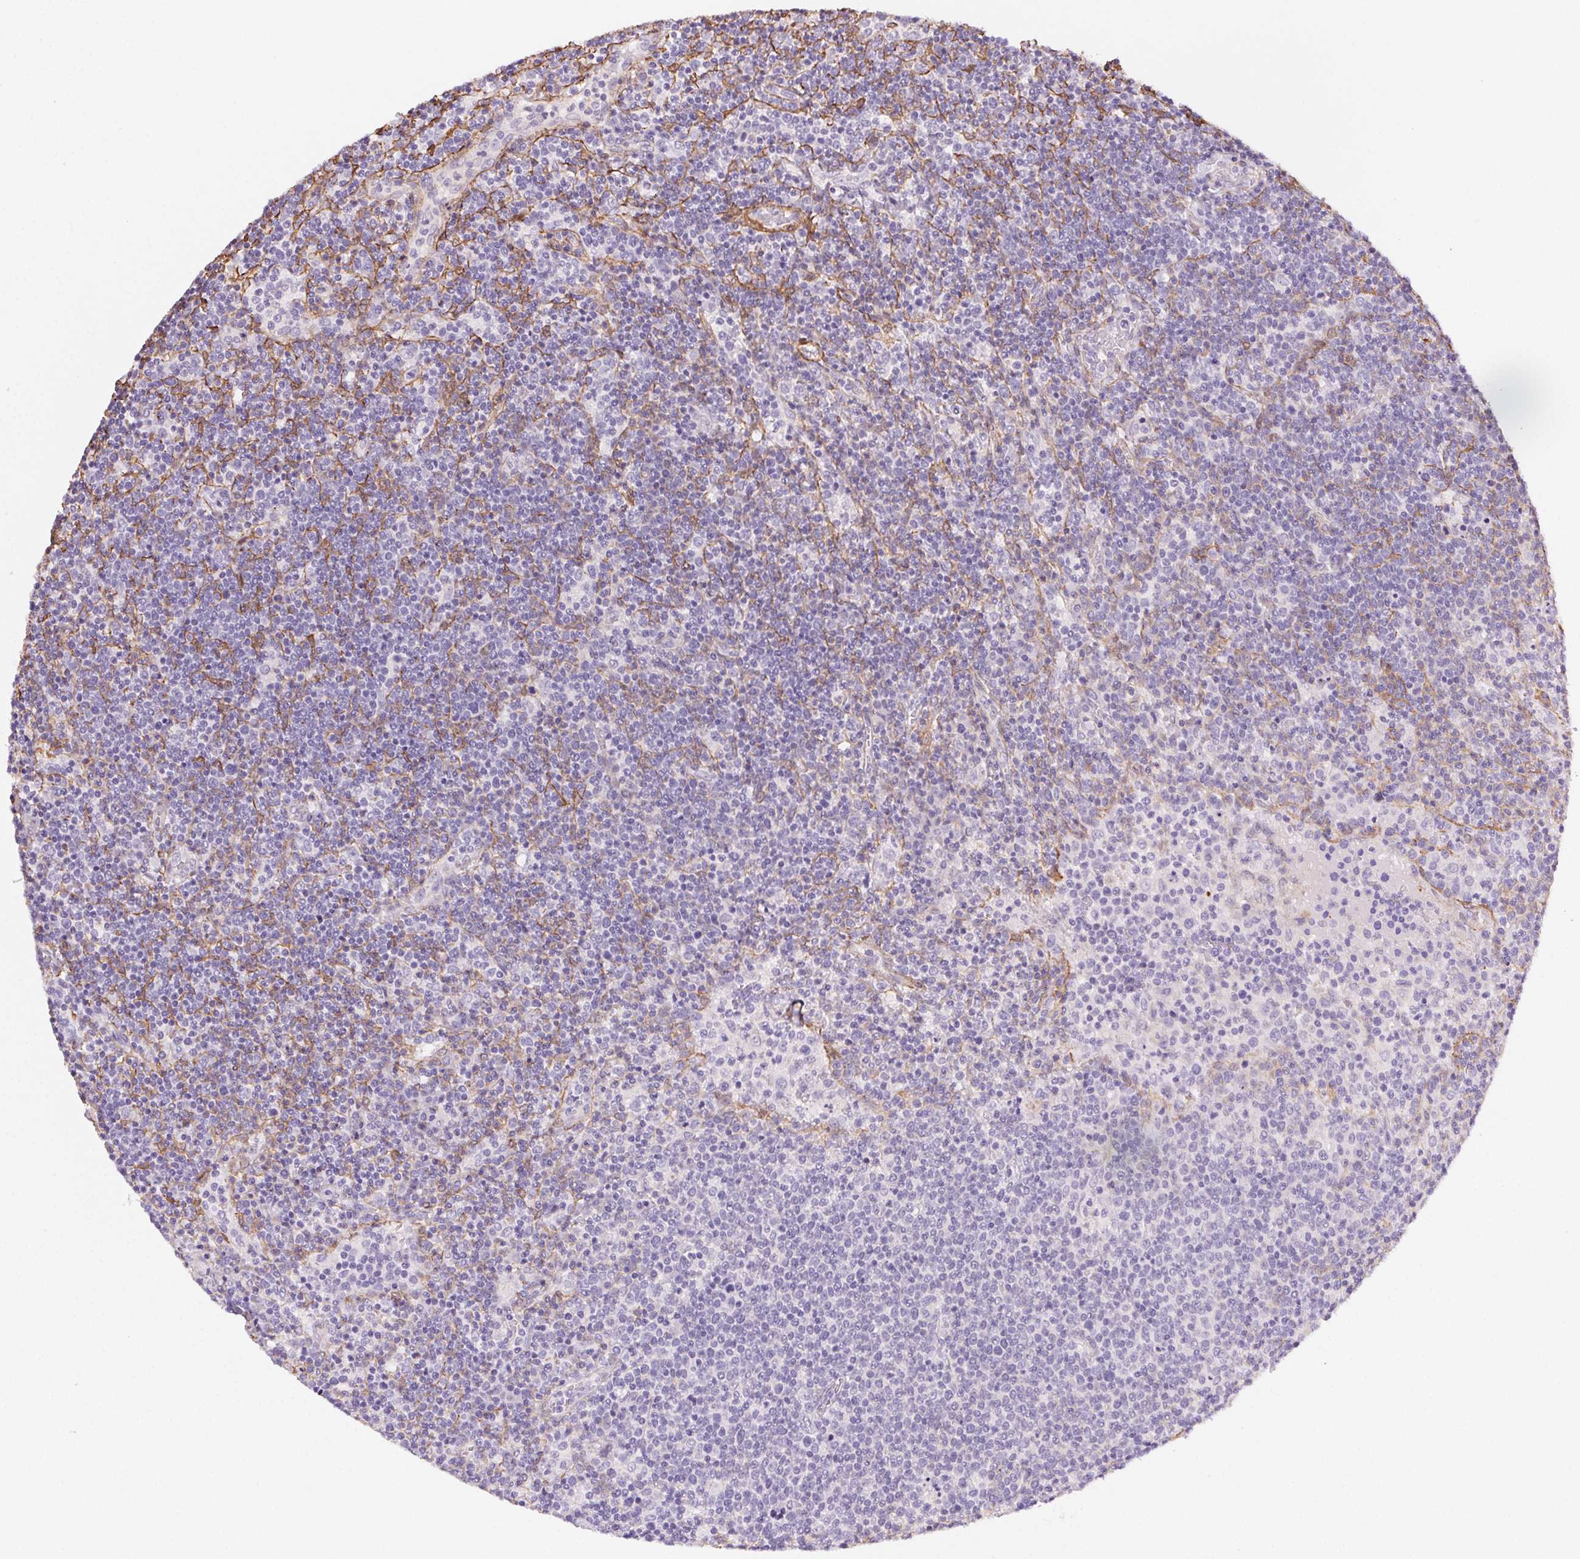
{"staining": {"intensity": "negative", "quantity": "none", "location": "none"}, "tissue": "lymphoma", "cell_type": "Tumor cells", "image_type": "cancer", "snomed": [{"axis": "morphology", "description": "Malignant lymphoma, non-Hodgkin's type, High grade"}, {"axis": "topography", "description": "Lymph node"}], "caption": "This is a histopathology image of immunohistochemistry staining of lymphoma, which shows no staining in tumor cells.", "gene": "GPX8", "patient": {"sex": "male", "age": 61}}